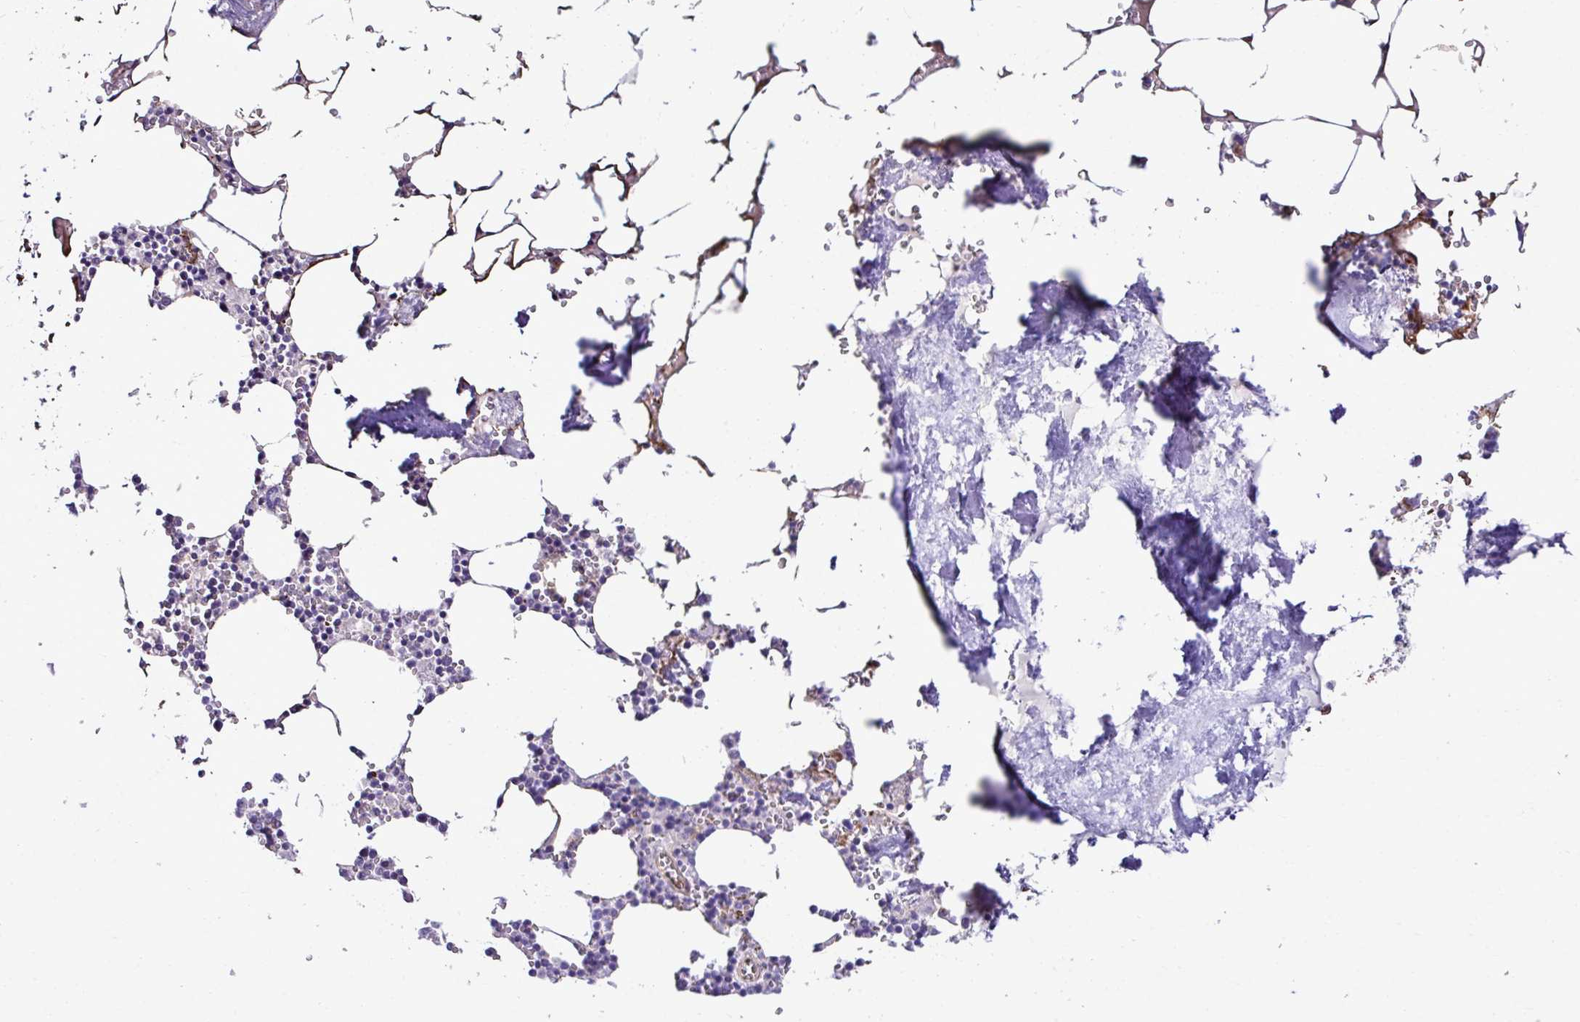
{"staining": {"intensity": "negative", "quantity": "none", "location": "none"}, "tissue": "bone marrow", "cell_type": "Hematopoietic cells", "image_type": "normal", "snomed": [{"axis": "morphology", "description": "Normal tissue, NOS"}, {"axis": "topography", "description": "Bone marrow"}], "caption": "High magnification brightfield microscopy of unremarkable bone marrow stained with DAB (brown) and counterstained with hematoxylin (blue): hematopoietic cells show no significant expression.", "gene": "TRIM52", "patient": {"sex": "male", "age": 54}}